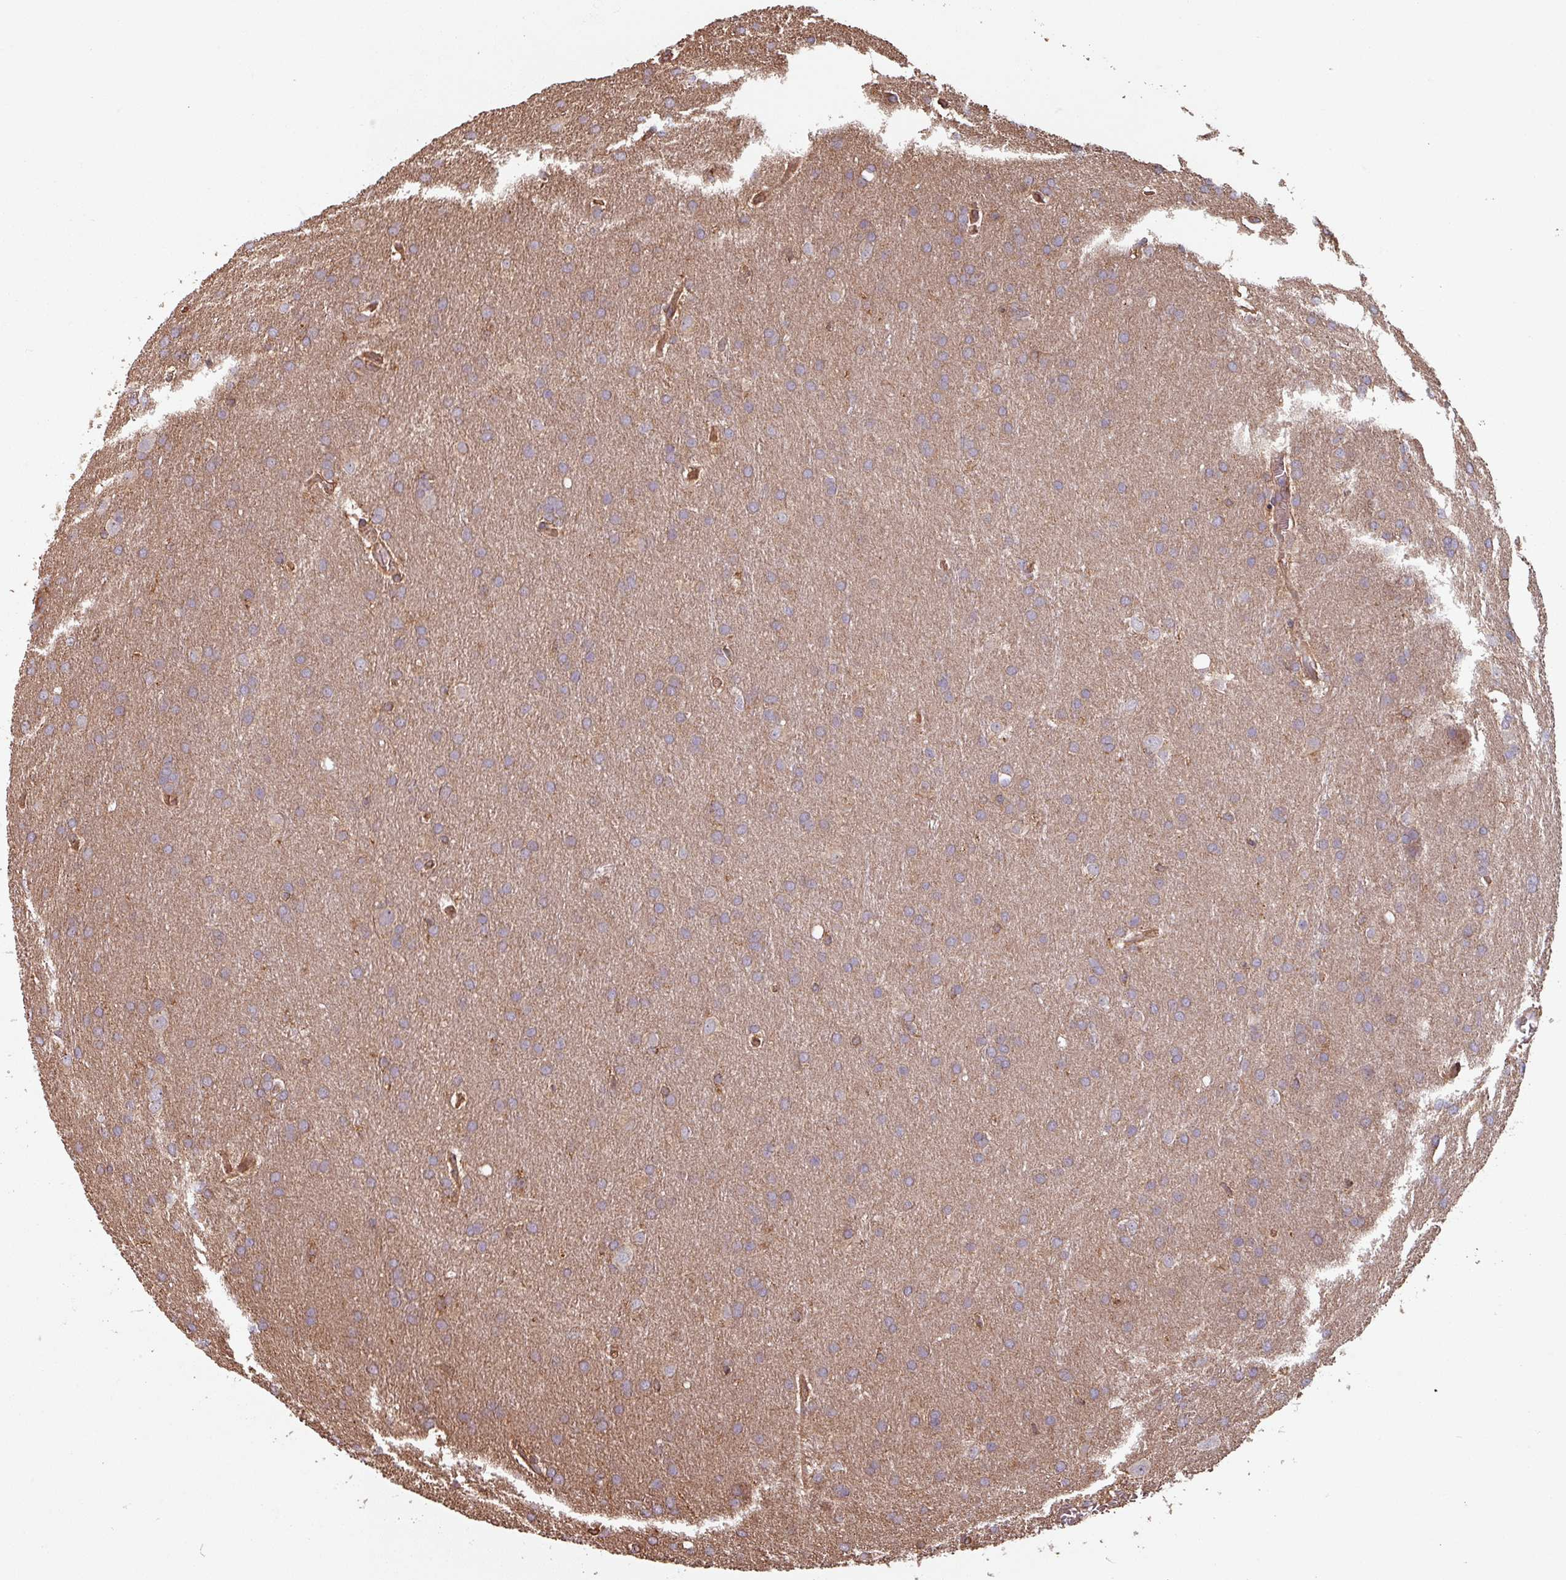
{"staining": {"intensity": "negative", "quantity": "none", "location": "none"}, "tissue": "glioma", "cell_type": "Tumor cells", "image_type": "cancer", "snomed": [{"axis": "morphology", "description": "Glioma, malignant, Low grade"}, {"axis": "topography", "description": "Brain"}], "caption": "This is an immunohistochemistry image of human malignant low-grade glioma. There is no expression in tumor cells.", "gene": "EID1", "patient": {"sex": "female", "age": 32}}